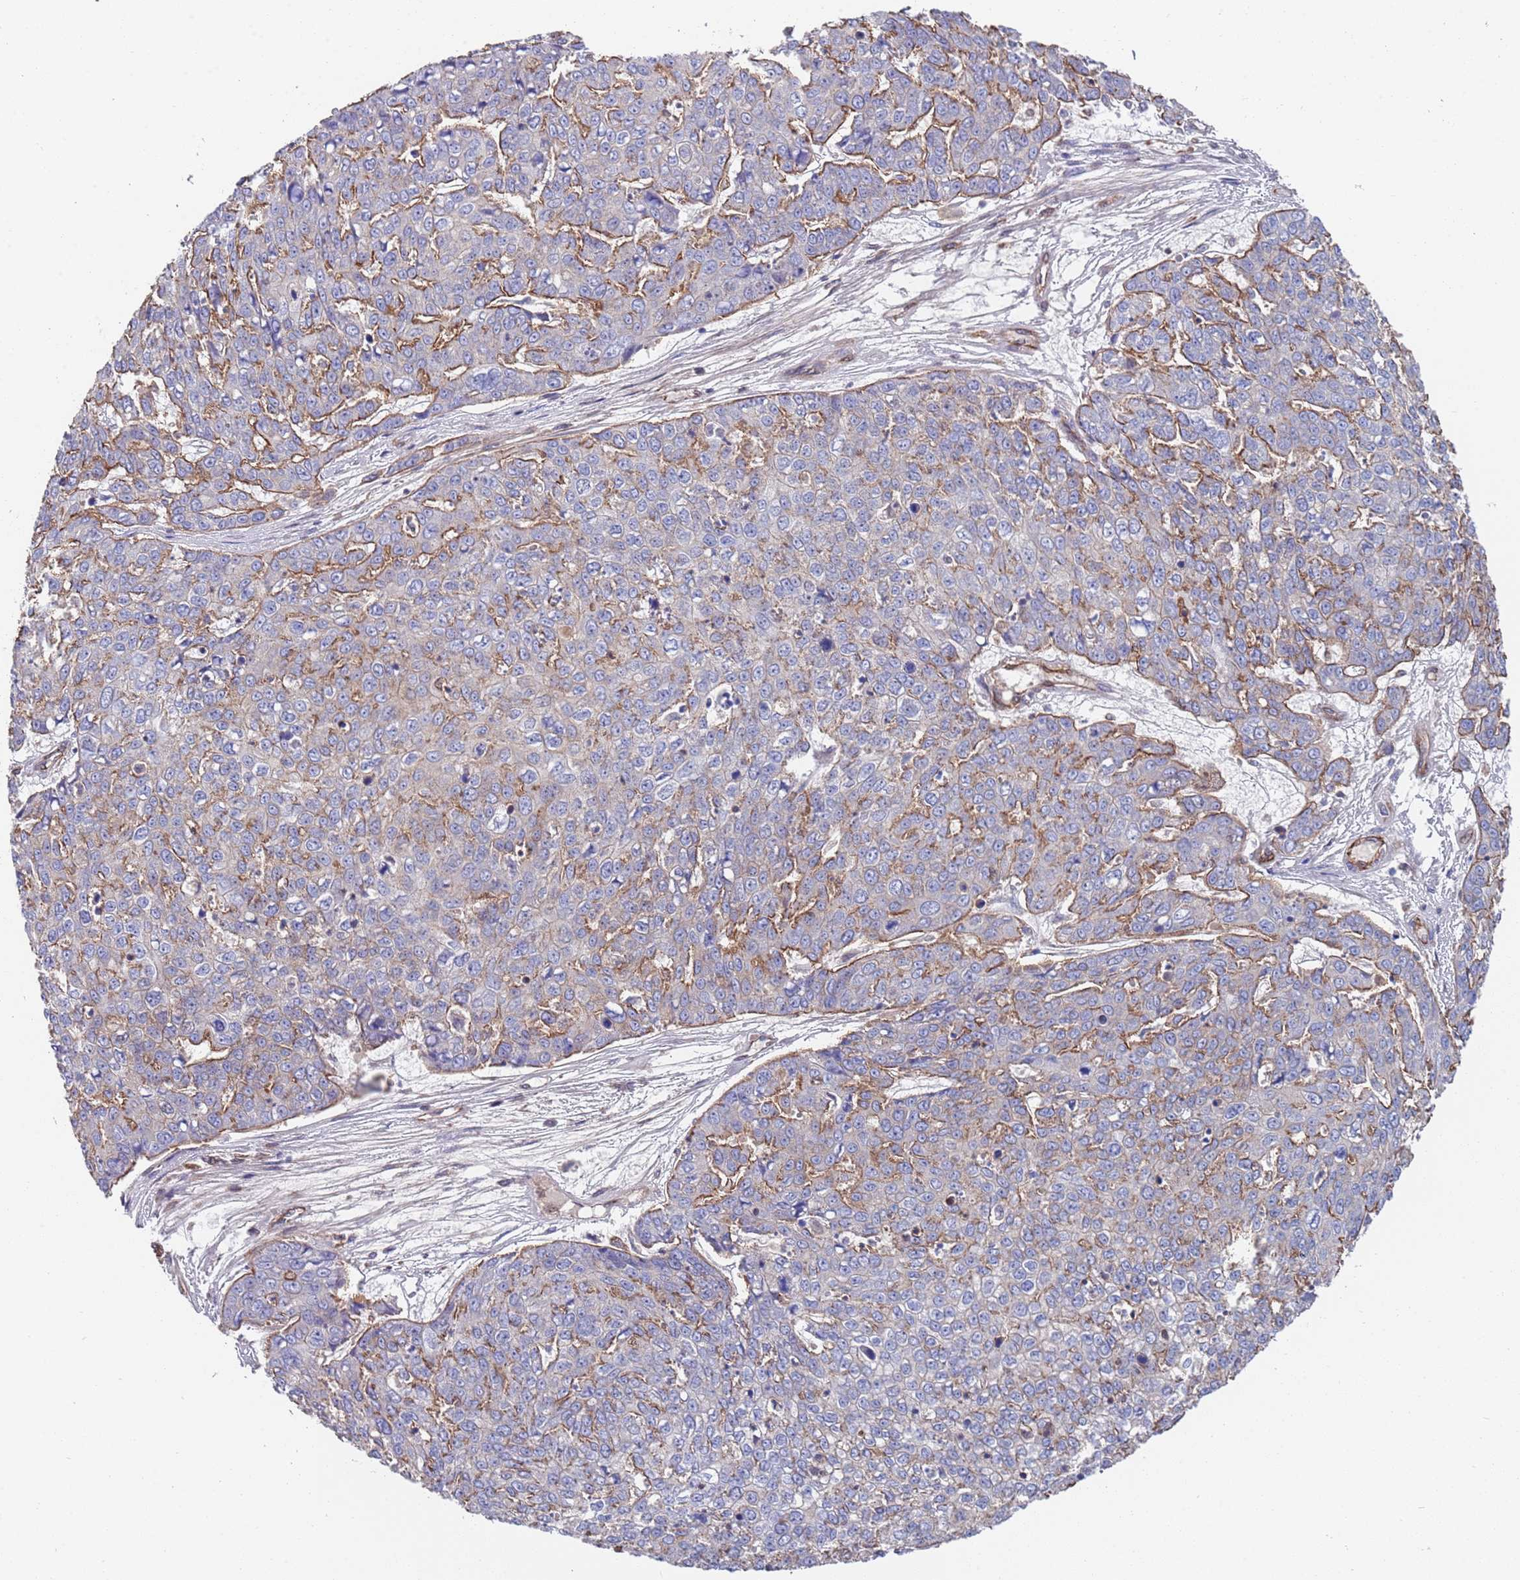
{"staining": {"intensity": "moderate", "quantity": "25%-75%", "location": "cytoplasmic/membranous"}, "tissue": "skin cancer", "cell_type": "Tumor cells", "image_type": "cancer", "snomed": [{"axis": "morphology", "description": "Squamous cell carcinoma, NOS"}, {"axis": "topography", "description": "Skin"}], "caption": "Tumor cells show moderate cytoplasmic/membranous expression in about 25%-75% of cells in squamous cell carcinoma (skin). The staining was performed using DAB (3,3'-diaminobenzidine) to visualize the protein expression in brown, while the nuclei were stained in blue with hematoxylin (Magnification: 20x).", "gene": "JAKMIP2", "patient": {"sex": "male", "age": 71}}